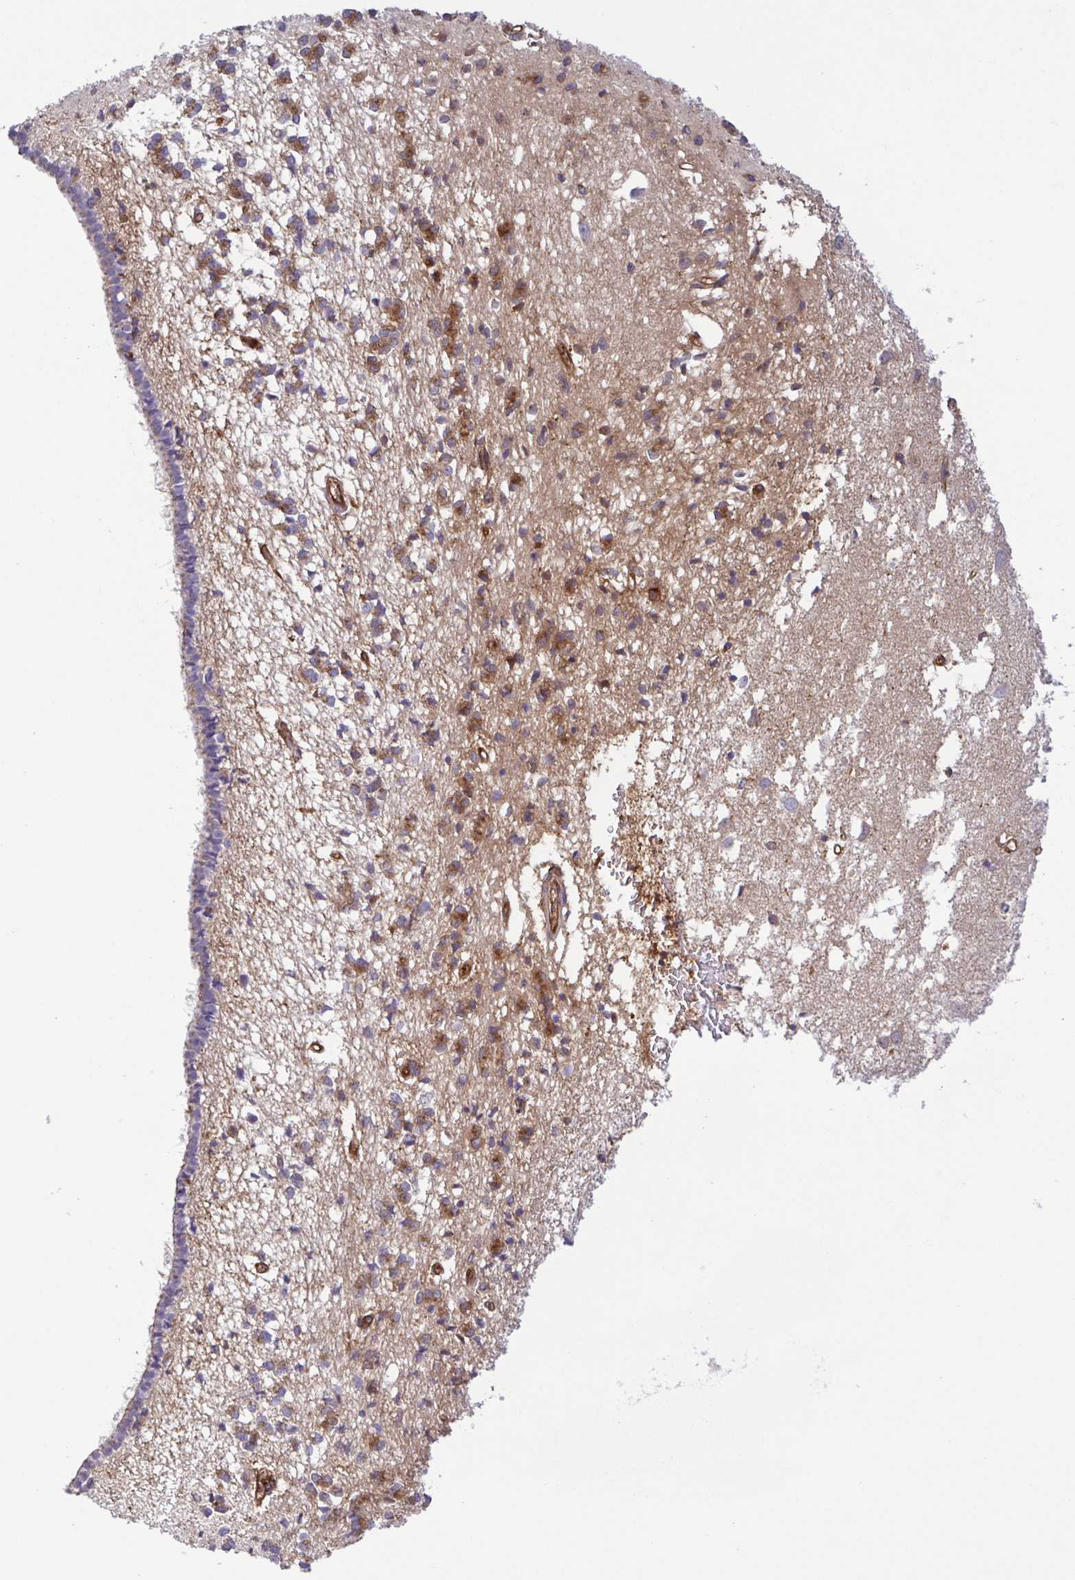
{"staining": {"intensity": "strong", "quantity": "<25%", "location": "cytoplasmic/membranous"}, "tissue": "caudate", "cell_type": "Glial cells", "image_type": "normal", "snomed": [{"axis": "morphology", "description": "Normal tissue, NOS"}, {"axis": "topography", "description": "Lateral ventricle wall"}], "caption": "Protein expression analysis of benign human caudate reveals strong cytoplasmic/membranous expression in about <25% of glial cells.", "gene": "KIF5B", "patient": {"sex": "male", "age": 70}}